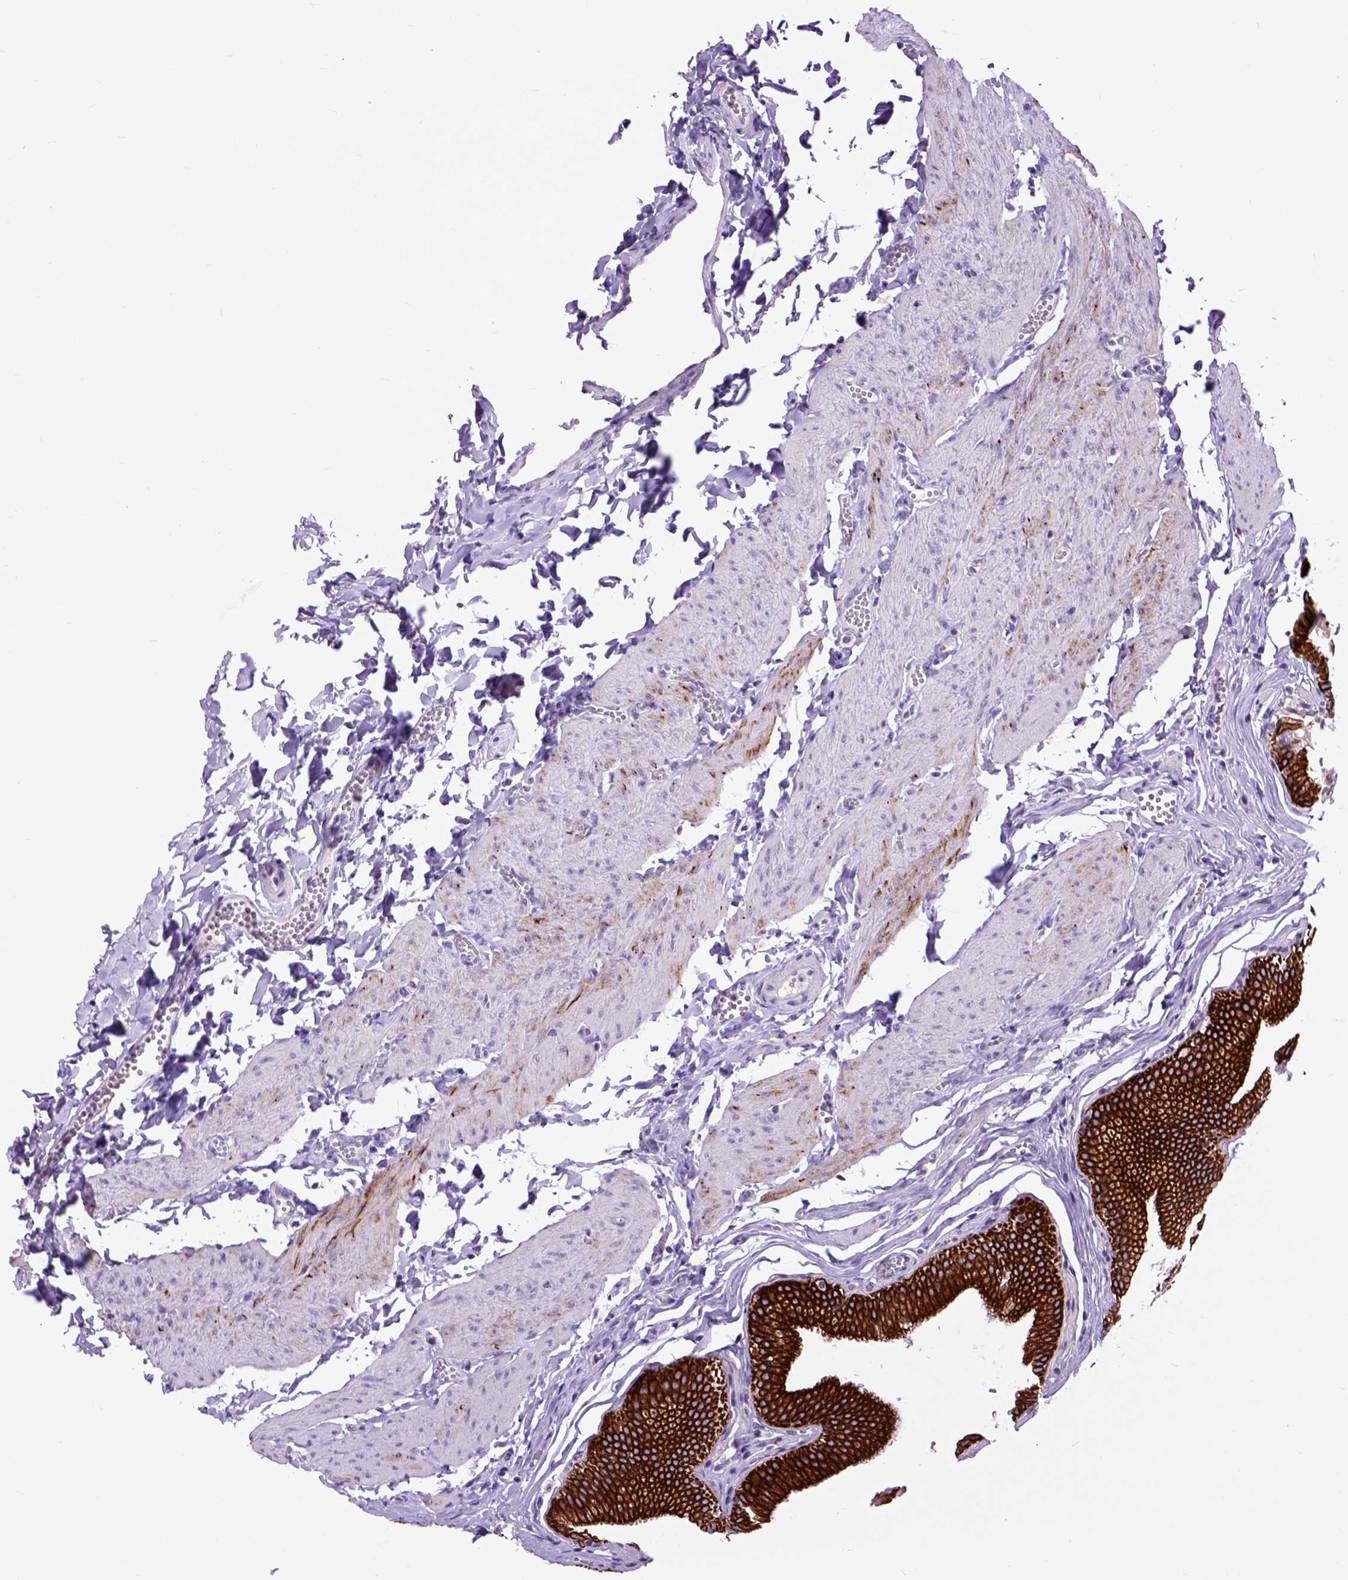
{"staining": {"intensity": "strong", "quantity": ">75%", "location": "cytoplasmic/membranous"}, "tissue": "gallbladder", "cell_type": "Glandular cells", "image_type": "normal", "snomed": [{"axis": "morphology", "description": "Normal tissue, NOS"}, {"axis": "topography", "description": "Gallbladder"}, {"axis": "topography", "description": "Peripheral nerve tissue"}], "caption": "High-power microscopy captured an IHC histopathology image of normal gallbladder, revealing strong cytoplasmic/membranous expression in about >75% of glandular cells.", "gene": "RAB25", "patient": {"sex": "male", "age": 17}}